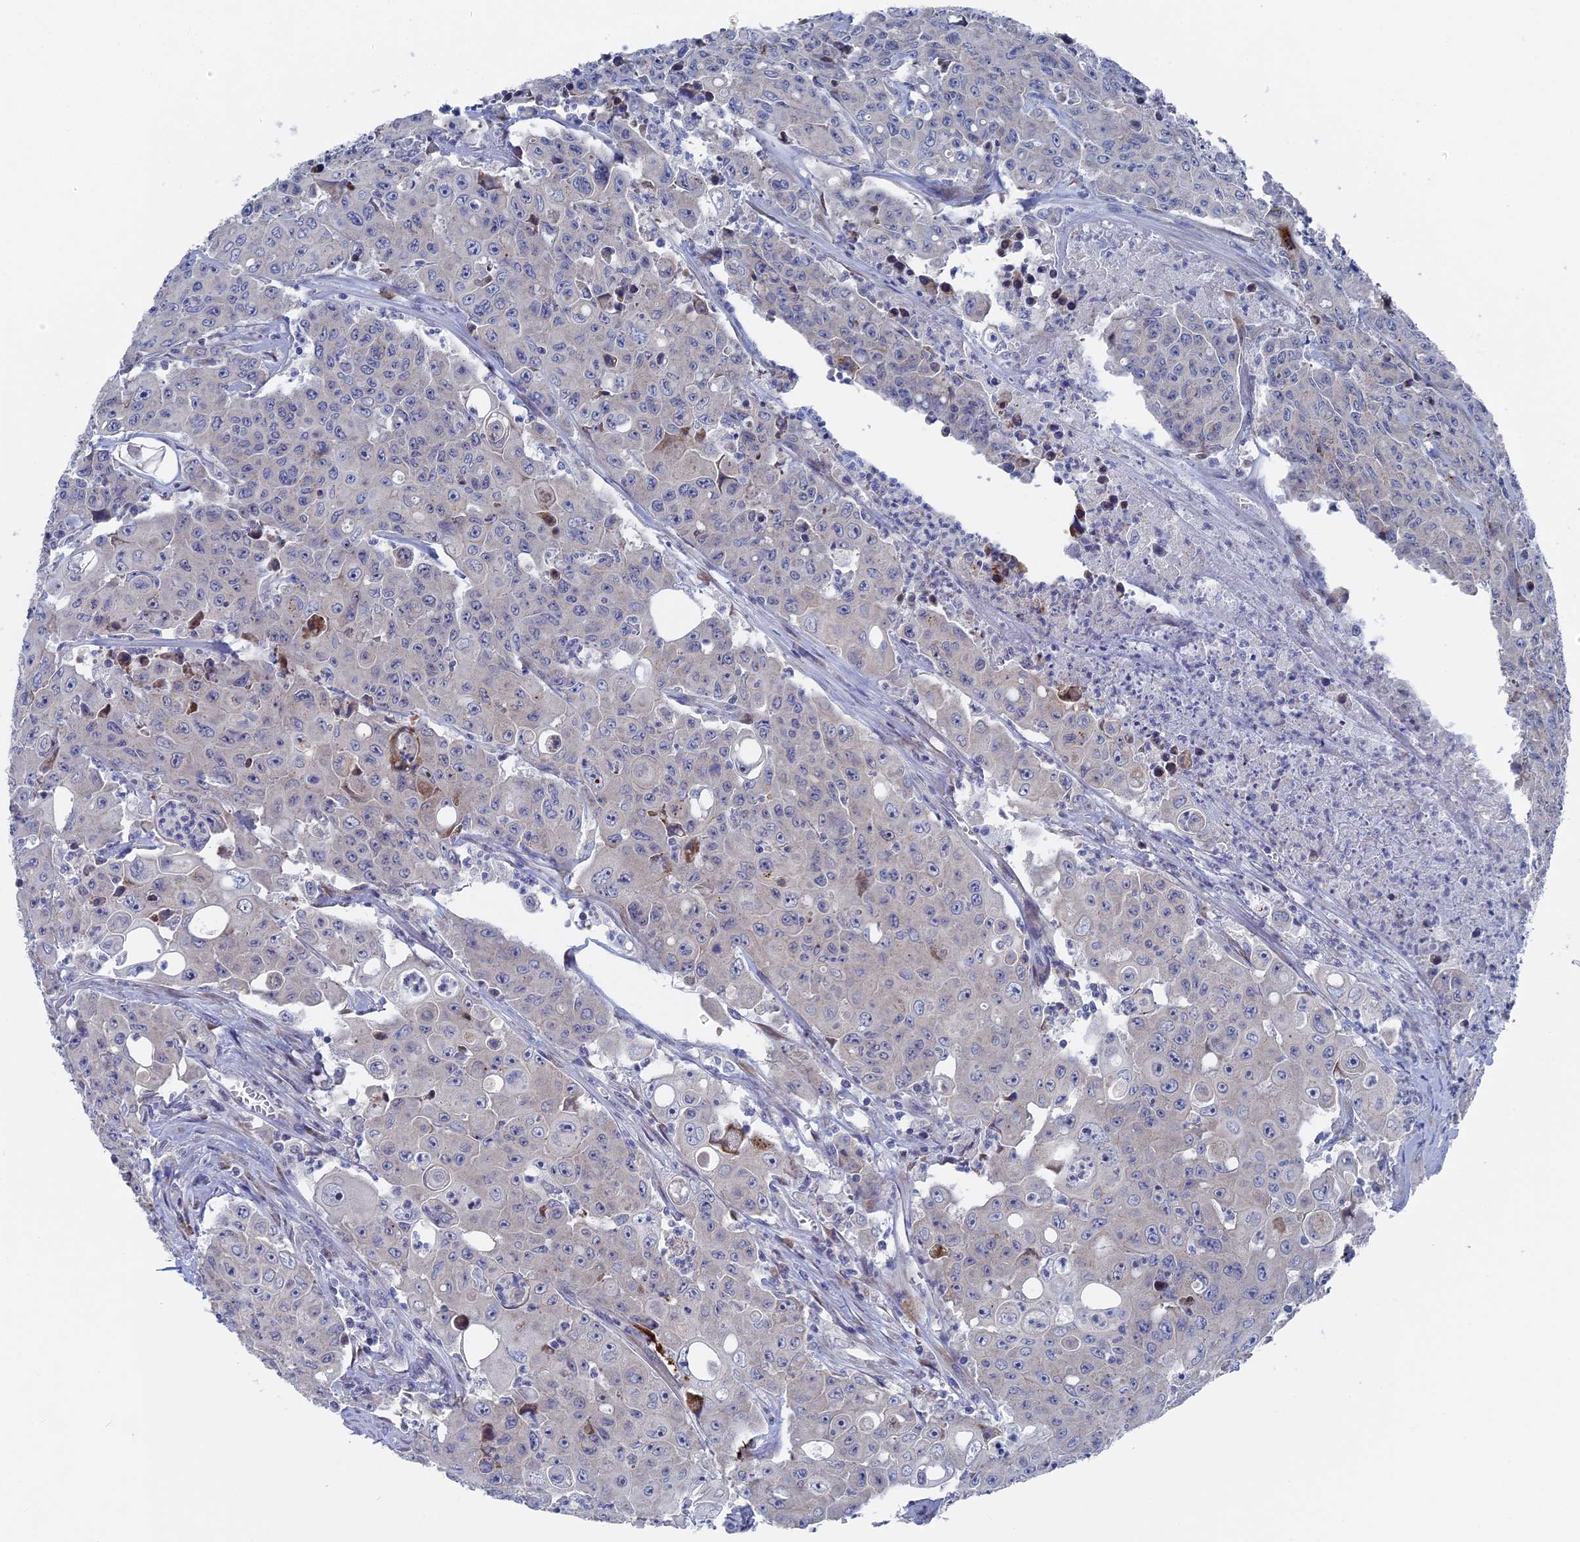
{"staining": {"intensity": "negative", "quantity": "none", "location": "none"}, "tissue": "colorectal cancer", "cell_type": "Tumor cells", "image_type": "cancer", "snomed": [{"axis": "morphology", "description": "Adenocarcinoma, NOS"}, {"axis": "topography", "description": "Colon"}], "caption": "Immunohistochemistry (IHC) photomicrograph of colorectal cancer (adenocarcinoma) stained for a protein (brown), which reveals no staining in tumor cells.", "gene": "TMEM161A", "patient": {"sex": "male", "age": 51}}